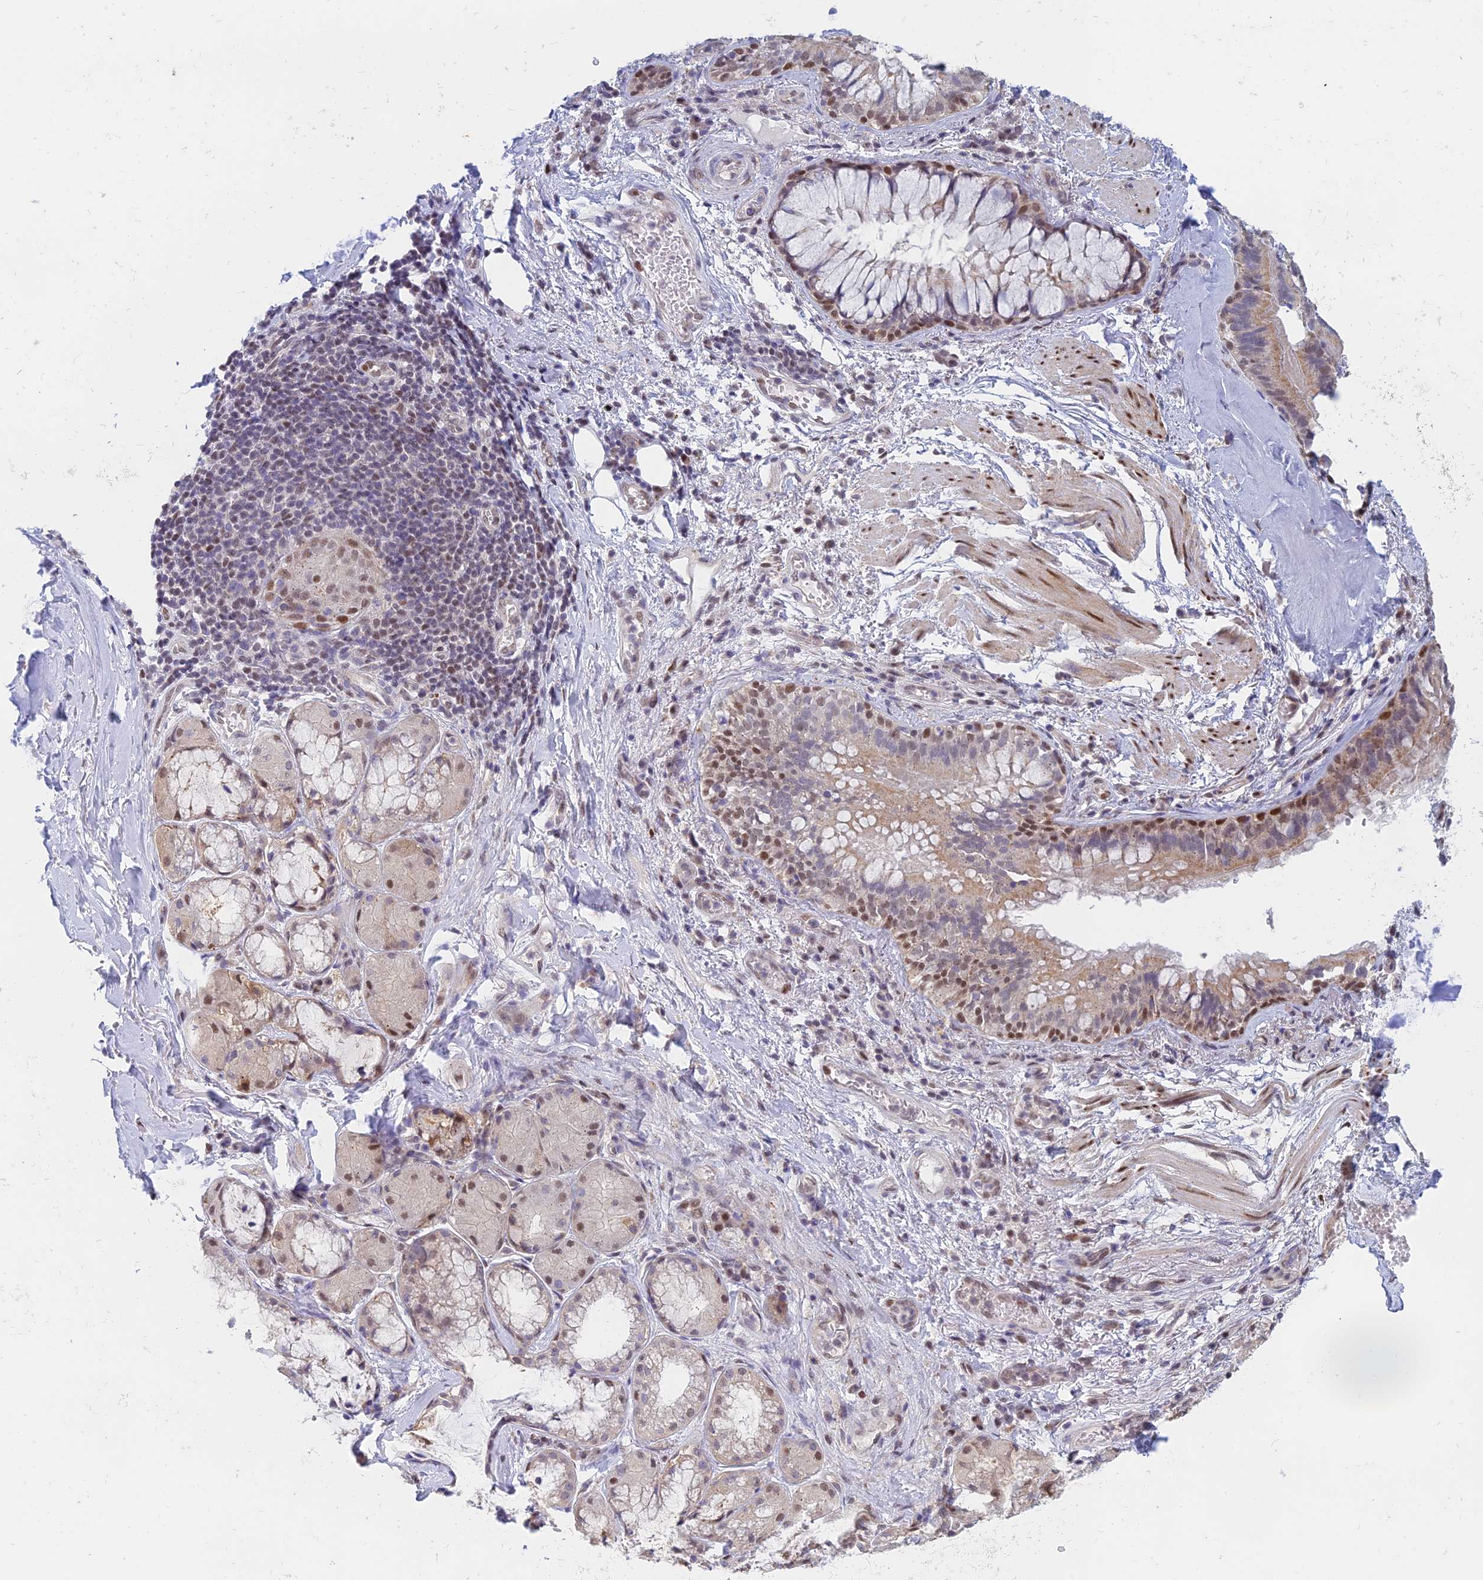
{"staining": {"intensity": "negative", "quantity": "none", "location": "none"}, "tissue": "adipose tissue", "cell_type": "Adipocytes", "image_type": "normal", "snomed": [{"axis": "morphology", "description": "Normal tissue, NOS"}, {"axis": "topography", "description": "Lymph node"}, {"axis": "topography", "description": "Cartilage tissue"}, {"axis": "topography", "description": "Bronchus"}], "caption": "A high-resolution micrograph shows IHC staining of unremarkable adipose tissue, which reveals no significant positivity in adipocytes.", "gene": "MRPL17", "patient": {"sex": "male", "age": 63}}